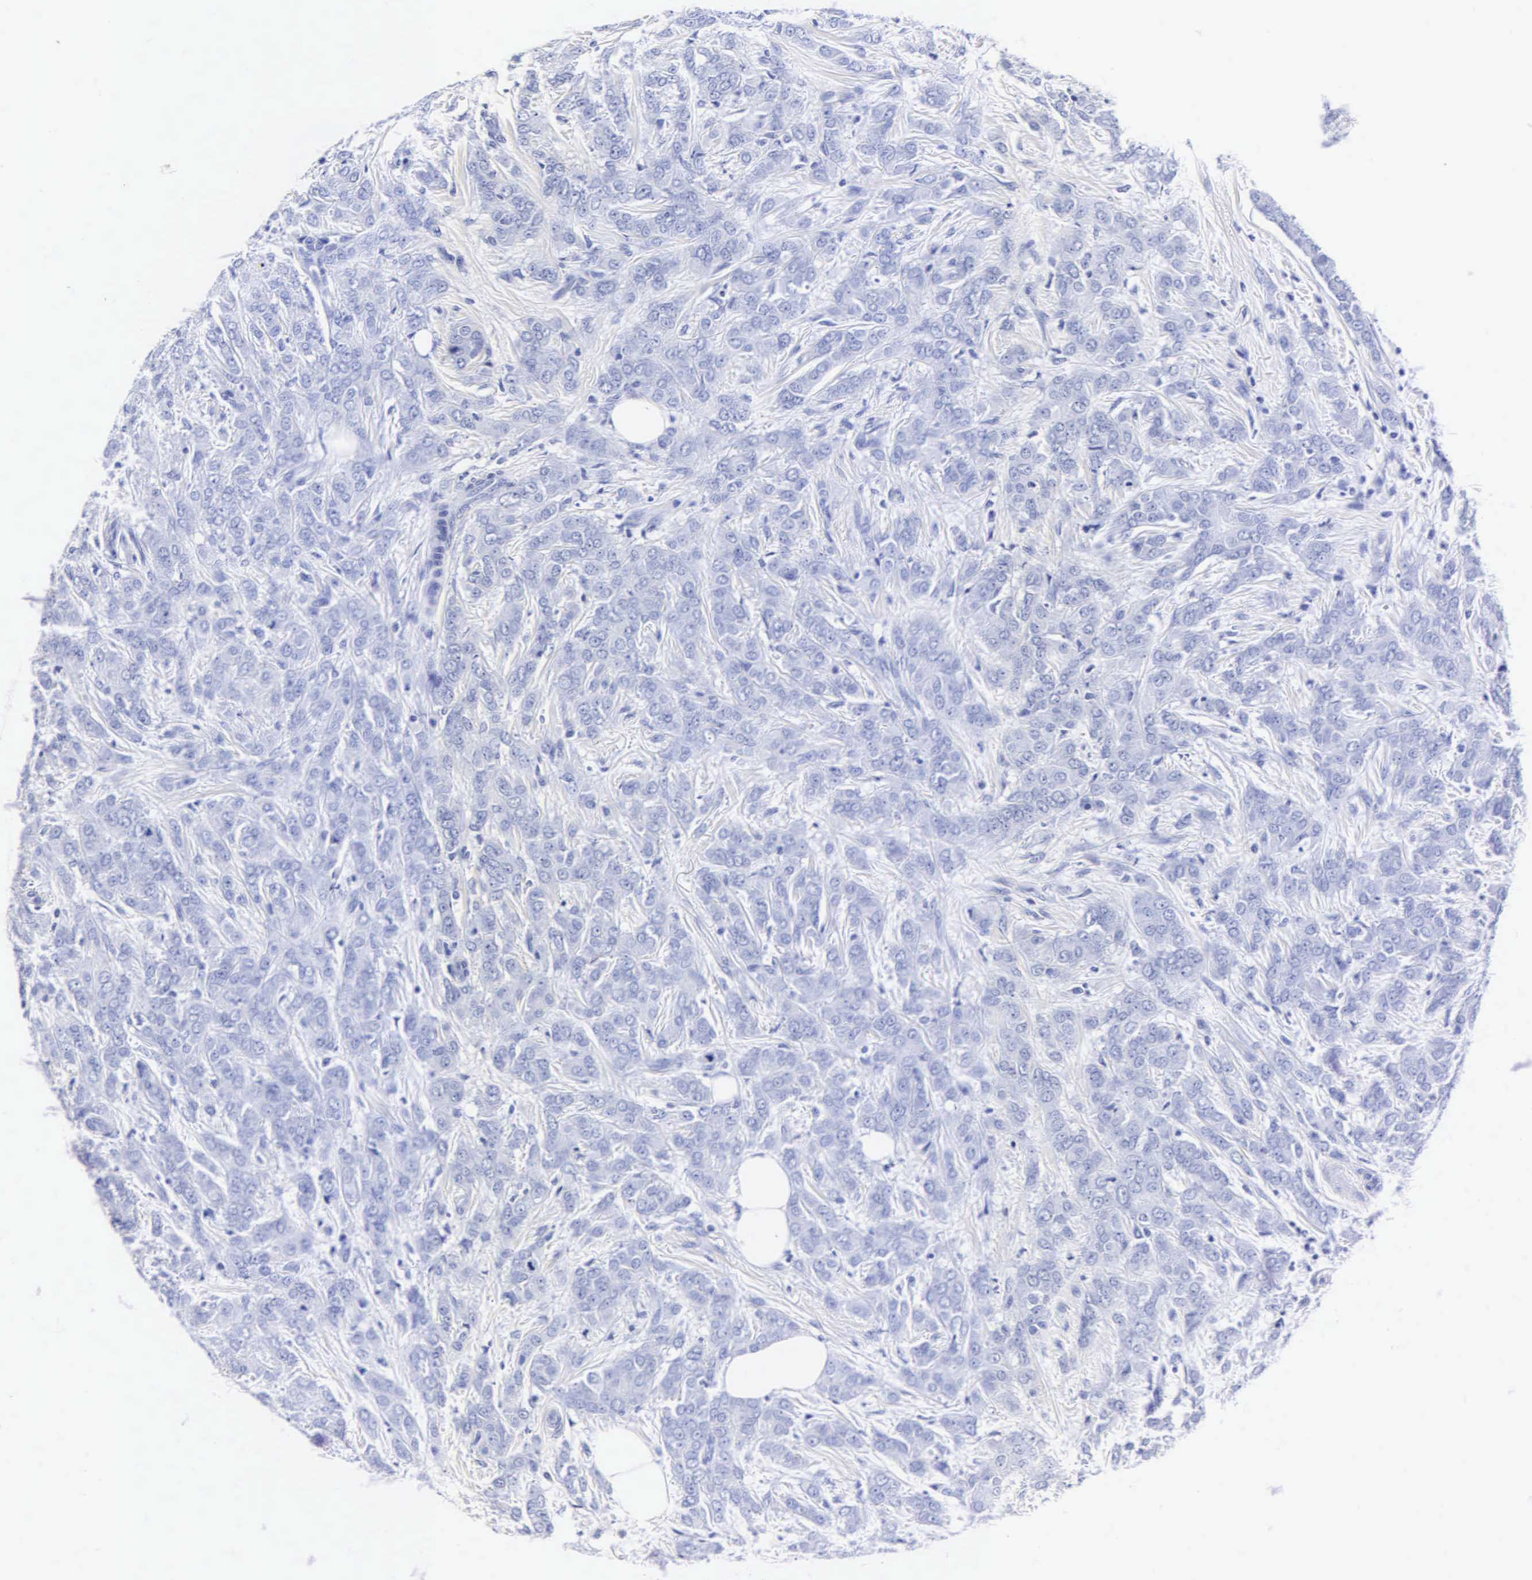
{"staining": {"intensity": "negative", "quantity": "none", "location": "none"}, "tissue": "breast cancer", "cell_type": "Tumor cells", "image_type": "cancer", "snomed": [{"axis": "morphology", "description": "Duct carcinoma"}, {"axis": "topography", "description": "Breast"}], "caption": "Tumor cells show no significant expression in breast invasive ductal carcinoma.", "gene": "MB", "patient": {"sex": "female", "age": 53}}